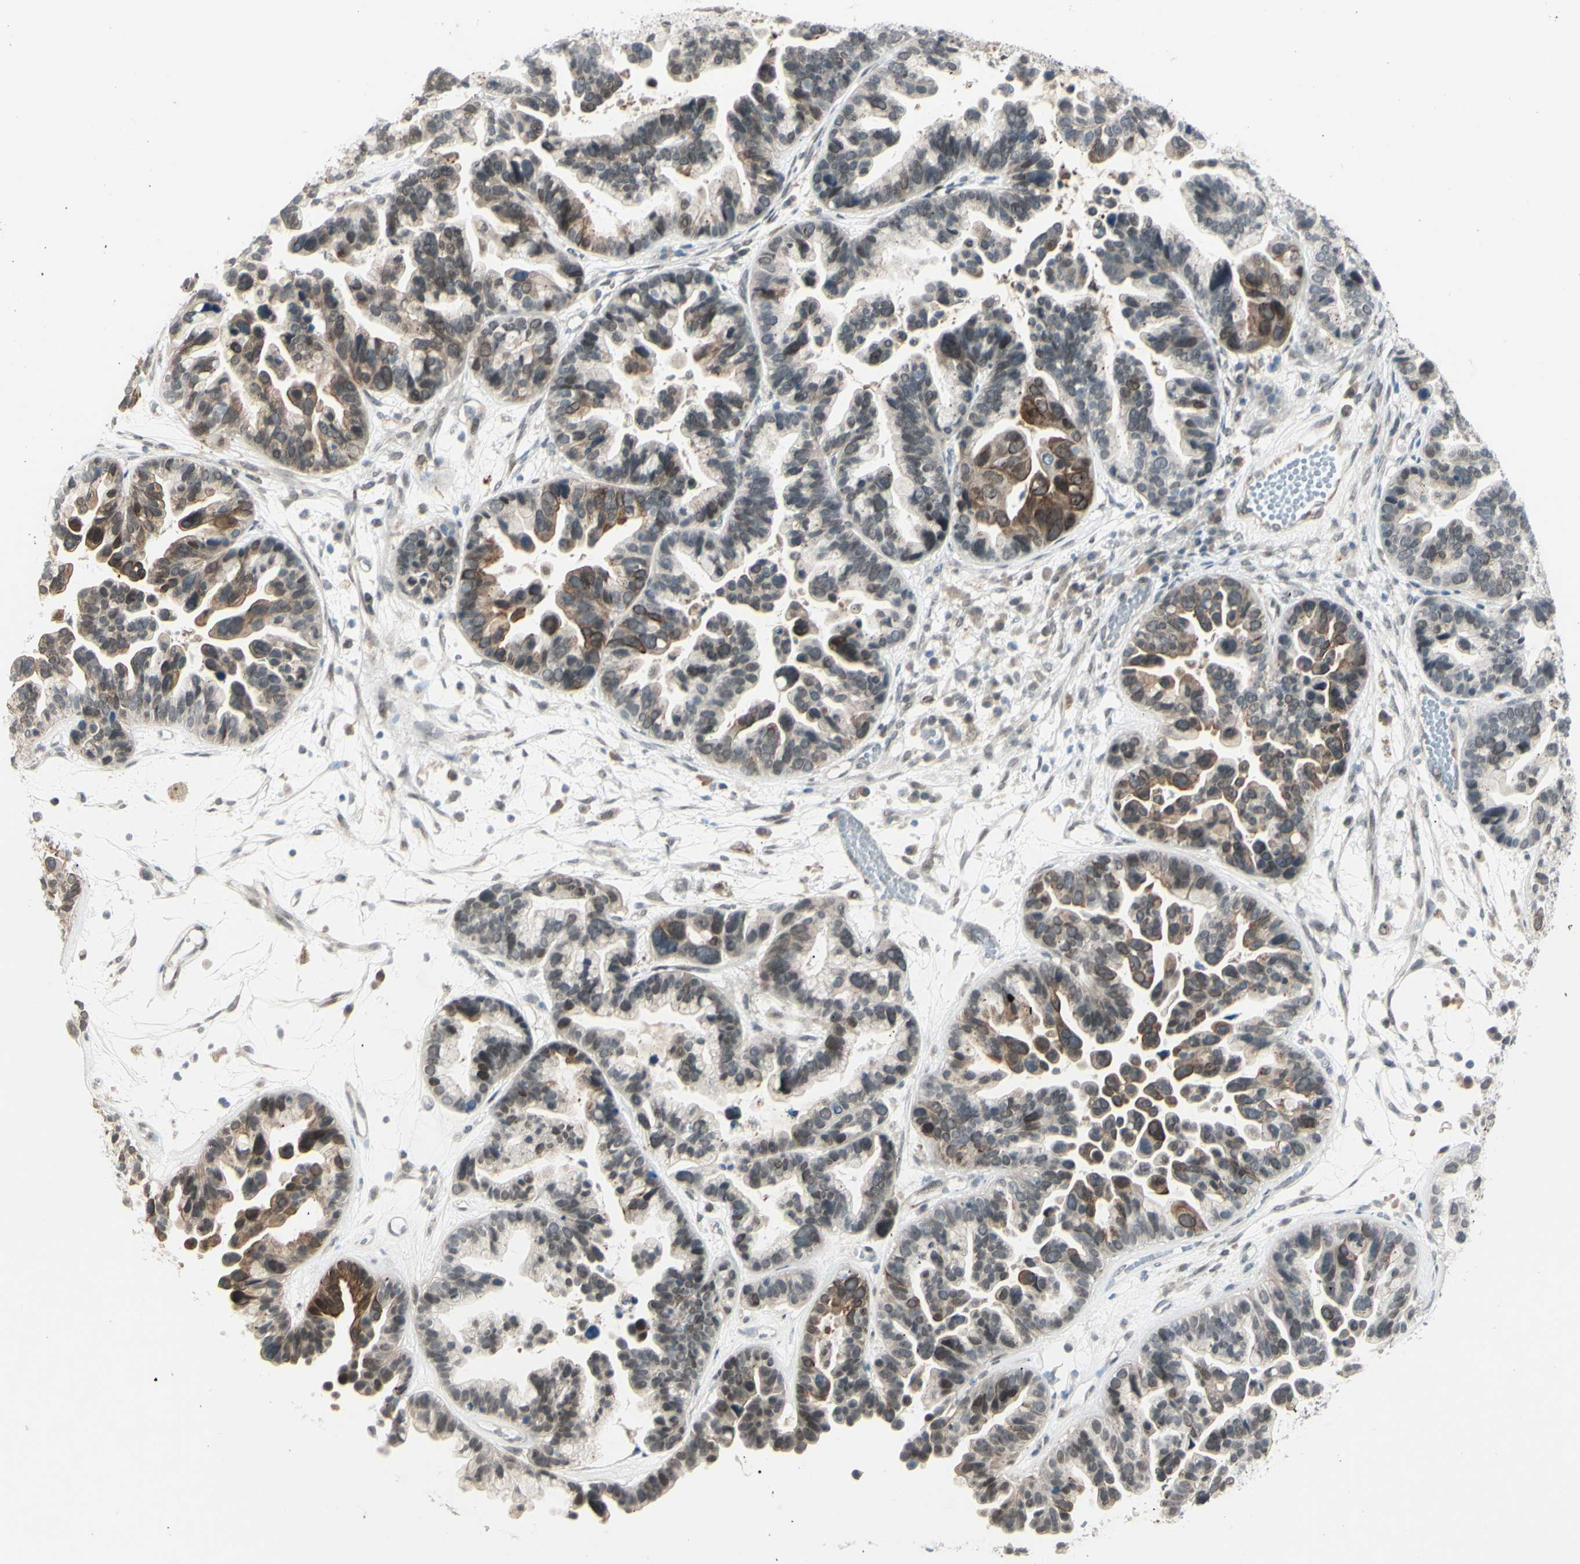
{"staining": {"intensity": "moderate", "quantity": "25%-75%", "location": "cytoplasmic/membranous,nuclear"}, "tissue": "ovarian cancer", "cell_type": "Tumor cells", "image_type": "cancer", "snomed": [{"axis": "morphology", "description": "Cystadenocarcinoma, serous, NOS"}, {"axis": "topography", "description": "Ovary"}], "caption": "Human ovarian serous cystadenocarcinoma stained with a brown dye shows moderate cytoplasmic/membranous and nuclear positive positivity in approximately 25%-75% of tumor cells.", "gene": "FGFR2", "patient": {"sex": "female", "age": 56}}